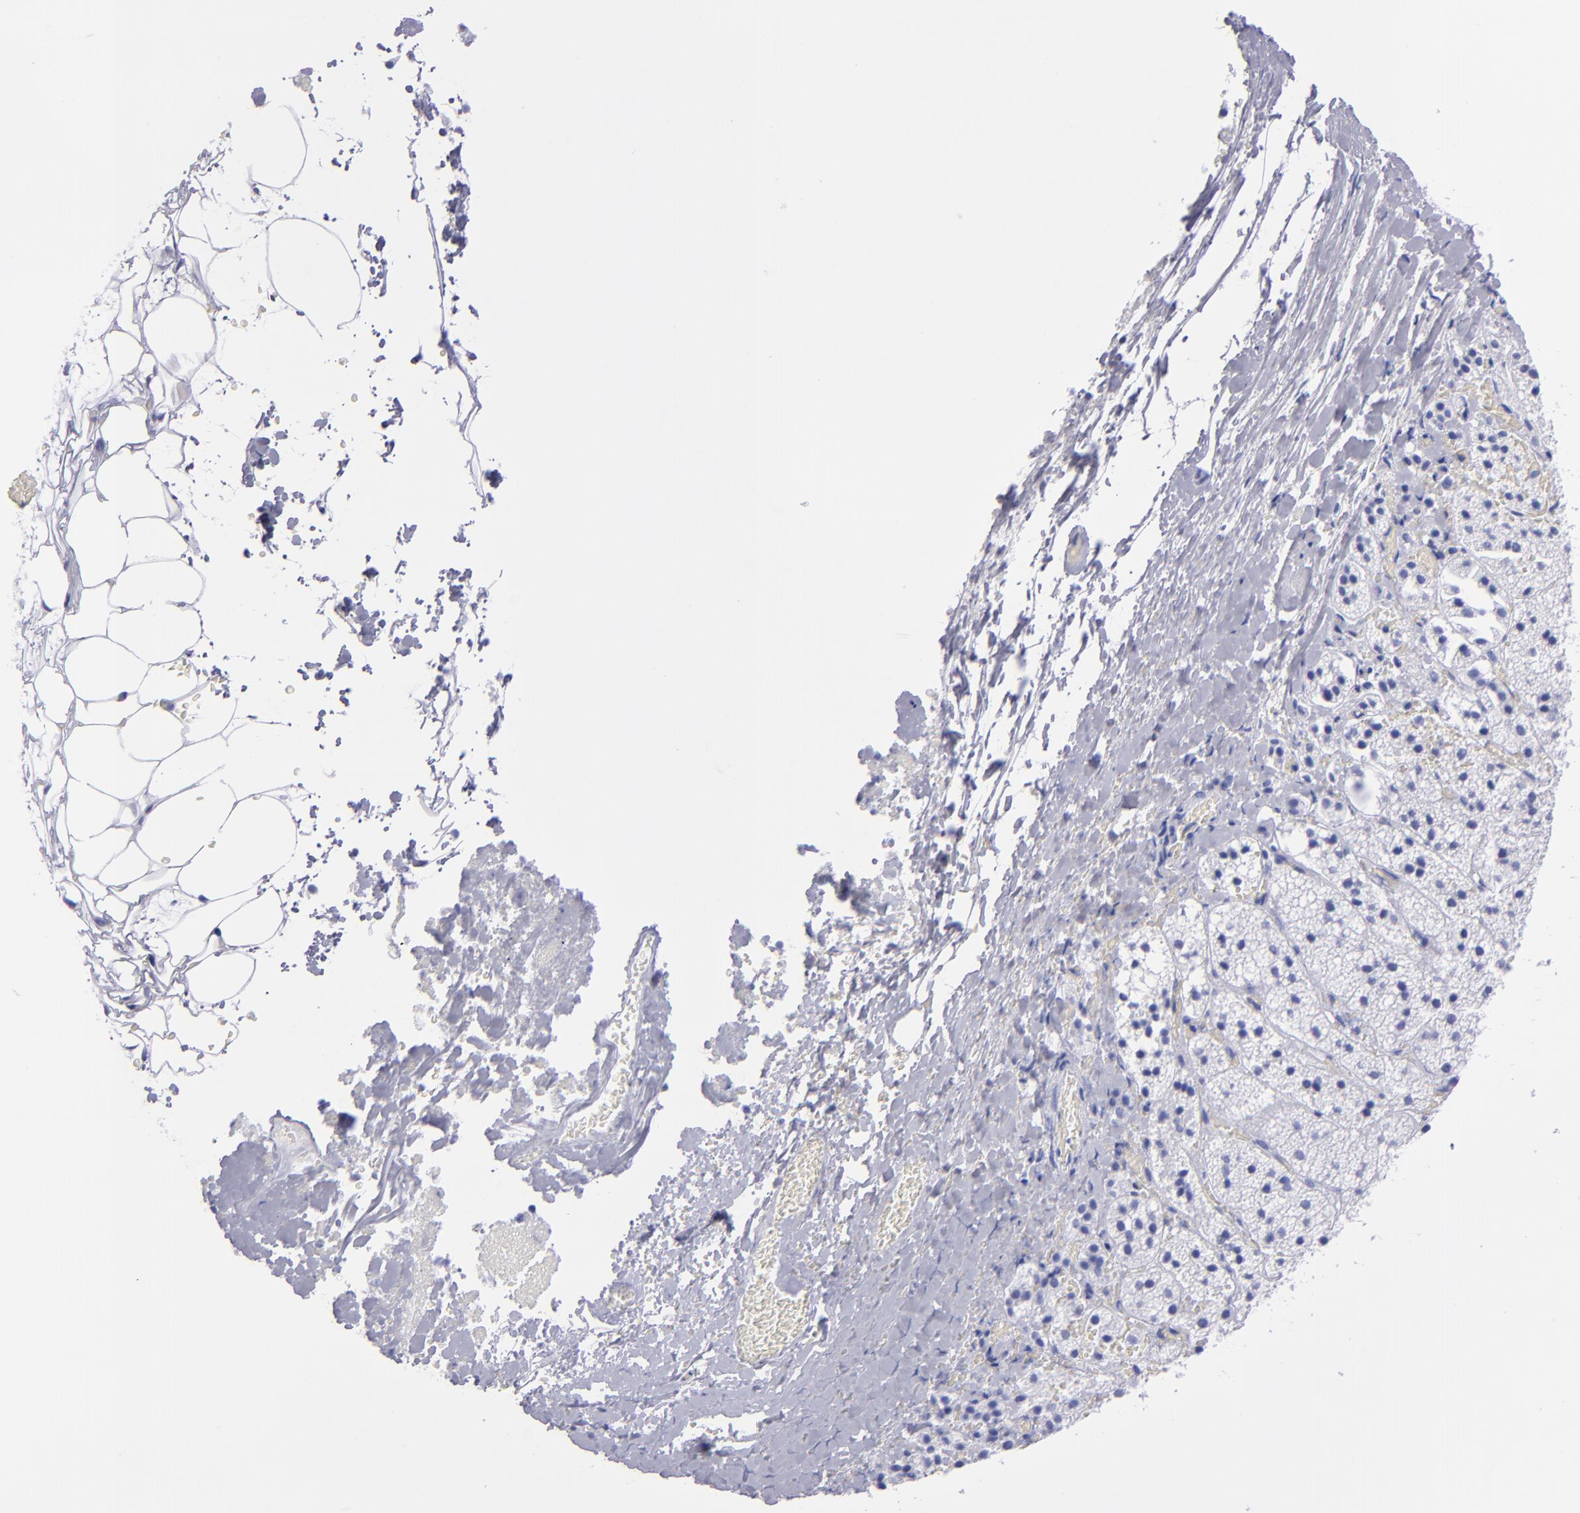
{"staining": {"intensity": "negative", "quantity": "none", "location": "none"}, "tissue": "adrenal gland", "cell_type": "Glandular cells", "image_type": "normal", "snomed": [{"axis": "morphology", "description": "Normal tissue, NOS"}, {"axis": "topography", "description": "Adrenal gland"}], "caption": "Protein analysis of unremarkable adrenal gland demonstrates no significant expression in glandular cells. Brightfield microscopy of immunohistochemistry (IHC) stained with DAB (brown) and hematoxylin (blue), captured at high magnification.", "gene": "CD38", "patient": {"sex": "female", "age": 44}}